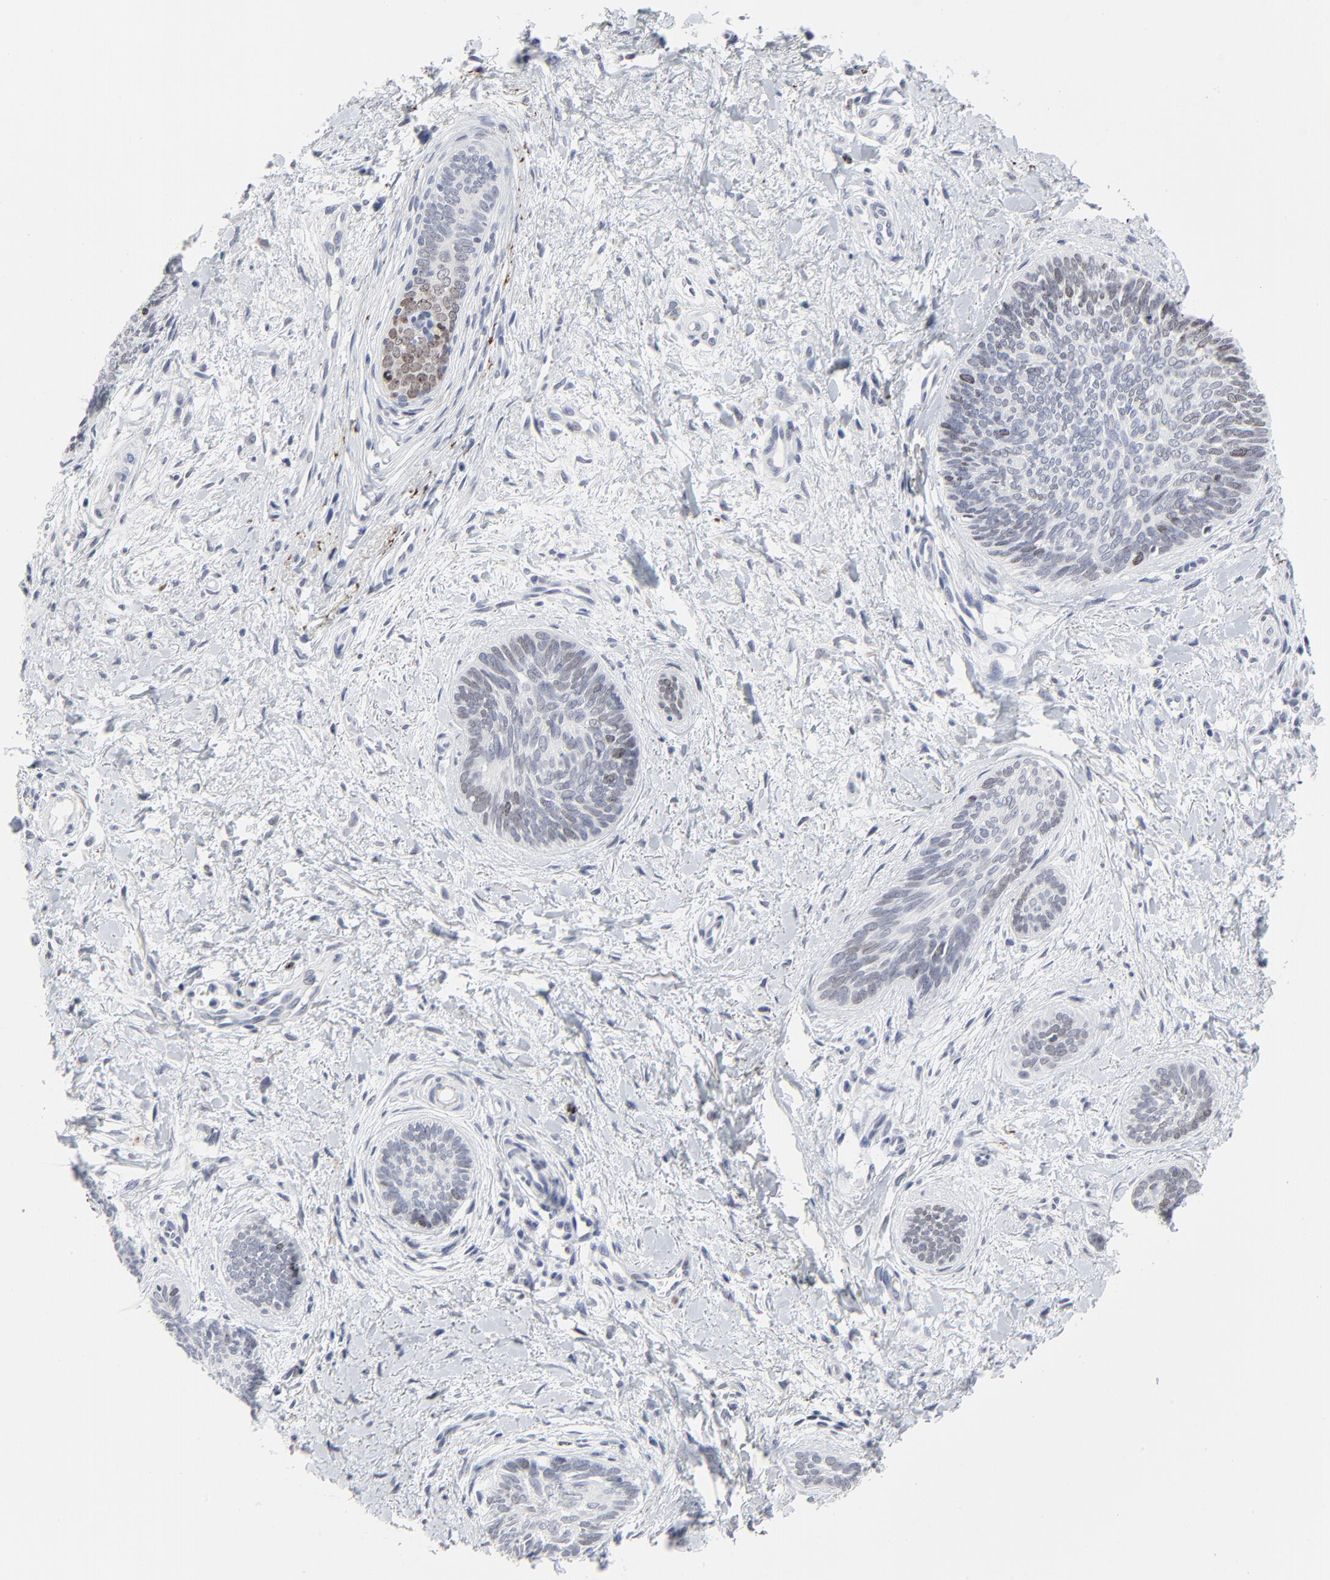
{"staining": {"intensity": "weak", "quantity": "<25%", "location": "nuclear"}, "tissue": "skin cancer", "cell_type": "Tumor cells", "image_type": "cancer", "snomed": [{"axis": "morphology", "description": "Basal cell carcinoma"}, {"axis": "topography", "description": "Skin"}], "caption": "IHC of human skin basal cell carcinoma demonstrates no positivity in tumor cells.", "gene": "ZNF589", "patient": {"sex": "female", "age": 81}}